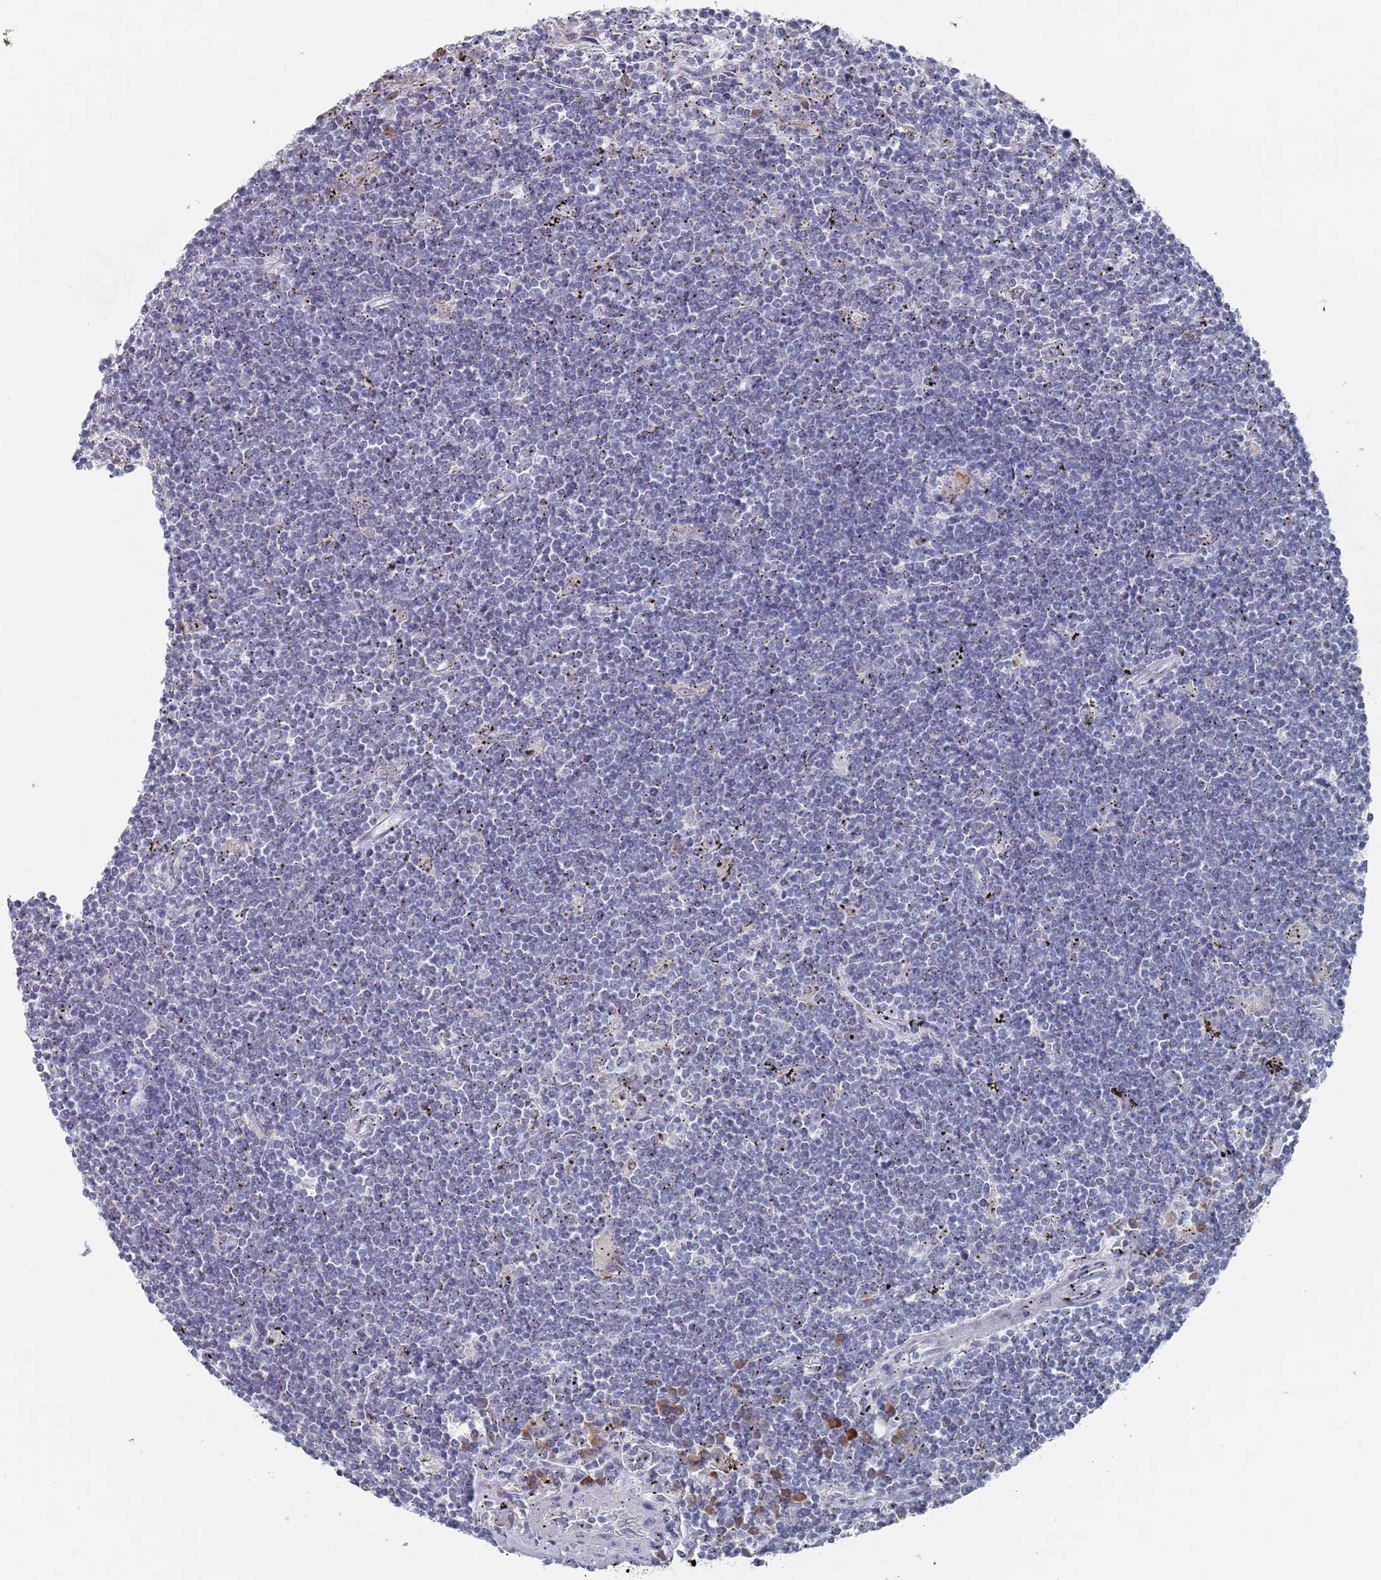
{"staining": {"intensity": "negative", "quantity": "none", "location": "none"}, "tissue": "lymphoma", "cell_type": "Tumor cells", "image_type": "cancer", "snomed": [{"axis": "morphology", "description": "Malignant lymphoma, non-Hodgkin's type, Low grade"}, {"axis": "topography", "description": "Spleen"}], "caption": "A high-resolution photomicrograph shows IHC staining of lymphoma, which displays no significant positivity in tumor cells.", "gene": "MAT1A", "patient": {"sex": "male", "age": 76}}